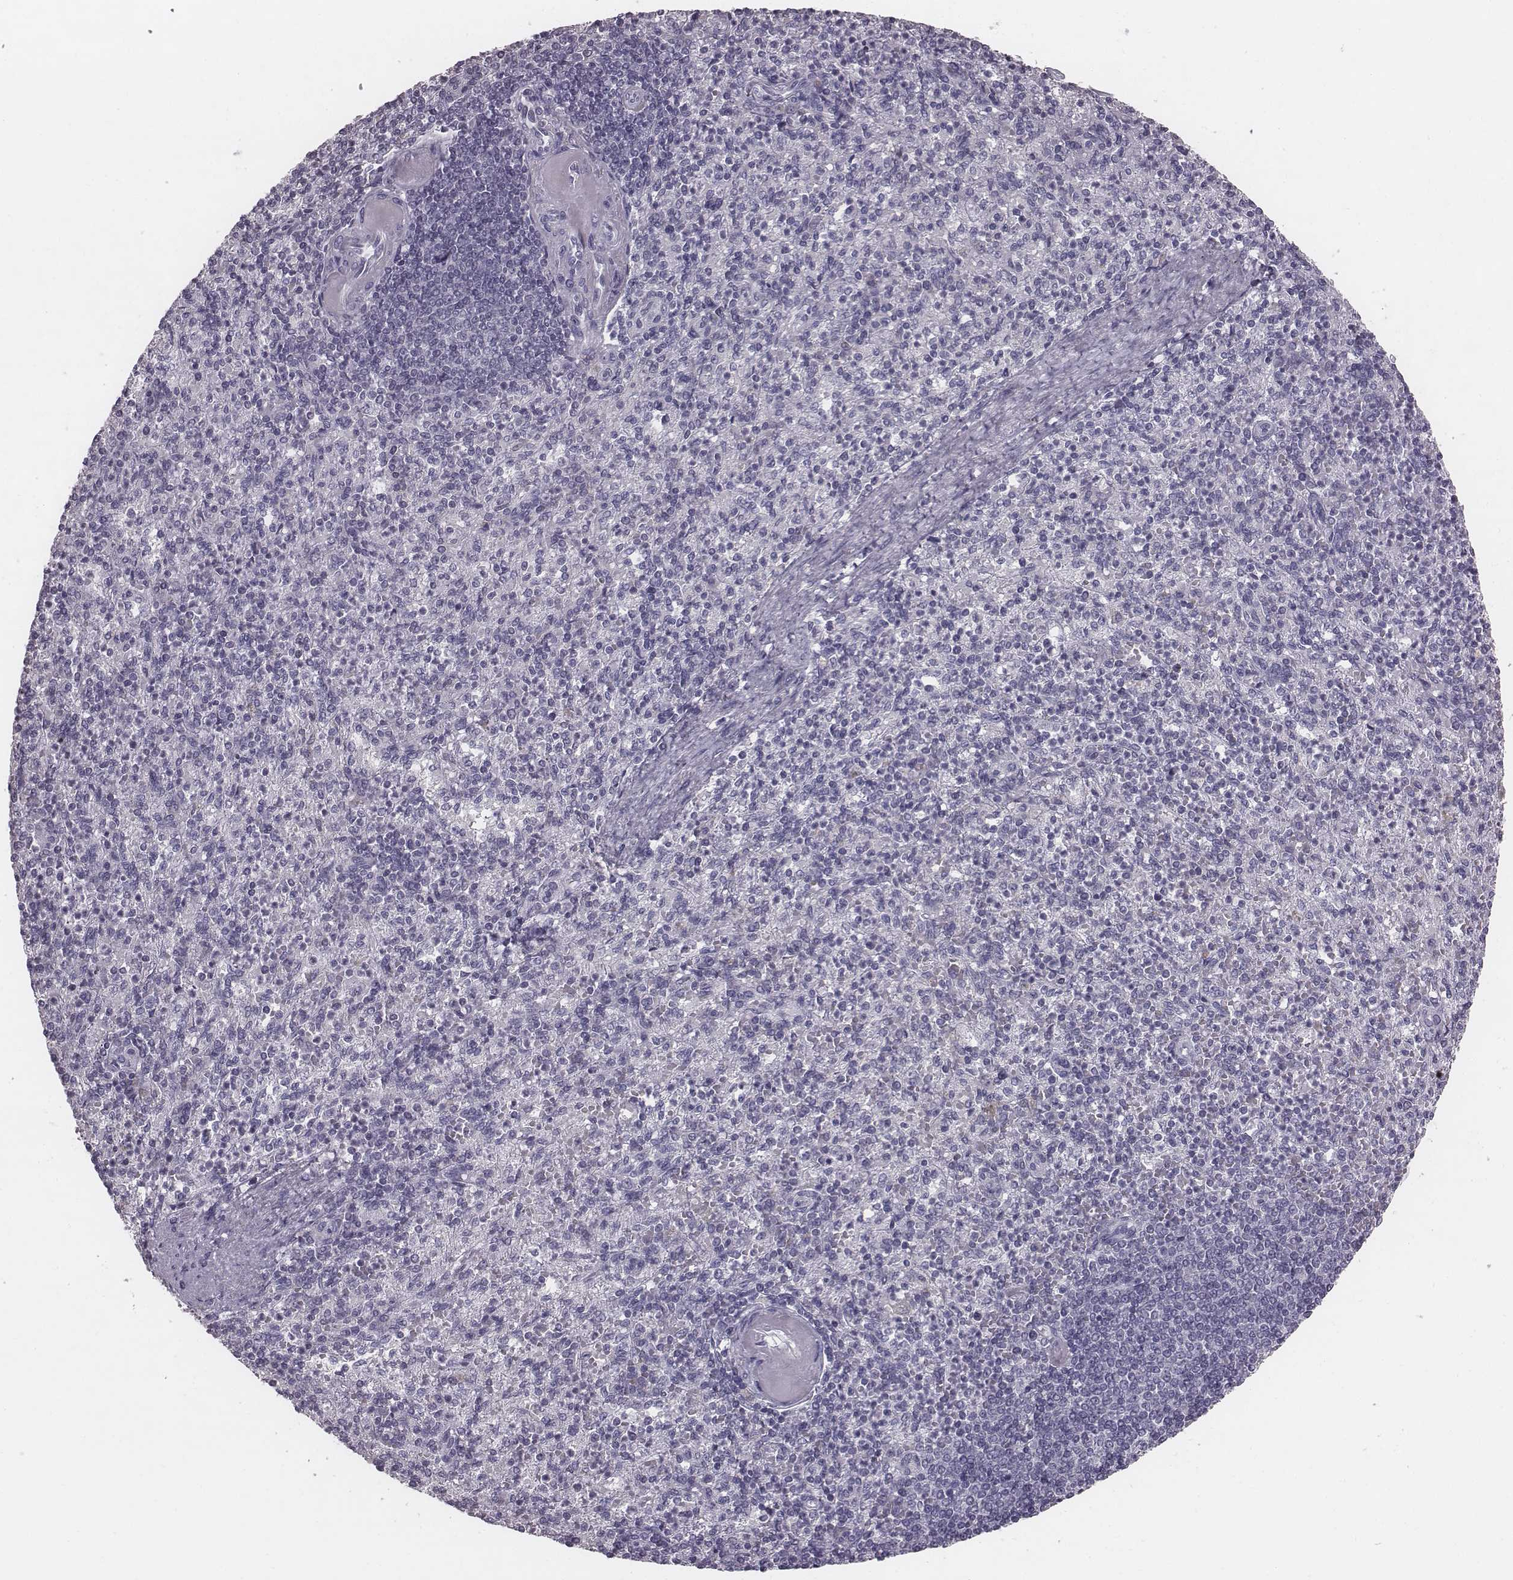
{"staining": {"intensity": "negative", "quantity": "none", "location": "none"}, "tissue": "spleen", "cell_type": "Cells in red pulp", "image_type": "normal", "snomed": [{"axis": "morphology", "description": "Normal tissue, NOS"}, {"axis": "topography", "description": "Spleen"}], "caption": "Immunohistochemistry of benign spleen exhibits no staining in cells in red pulp.", "gene": "ENSG00000284762", "patient": {"sex": "female", "age": 74}}